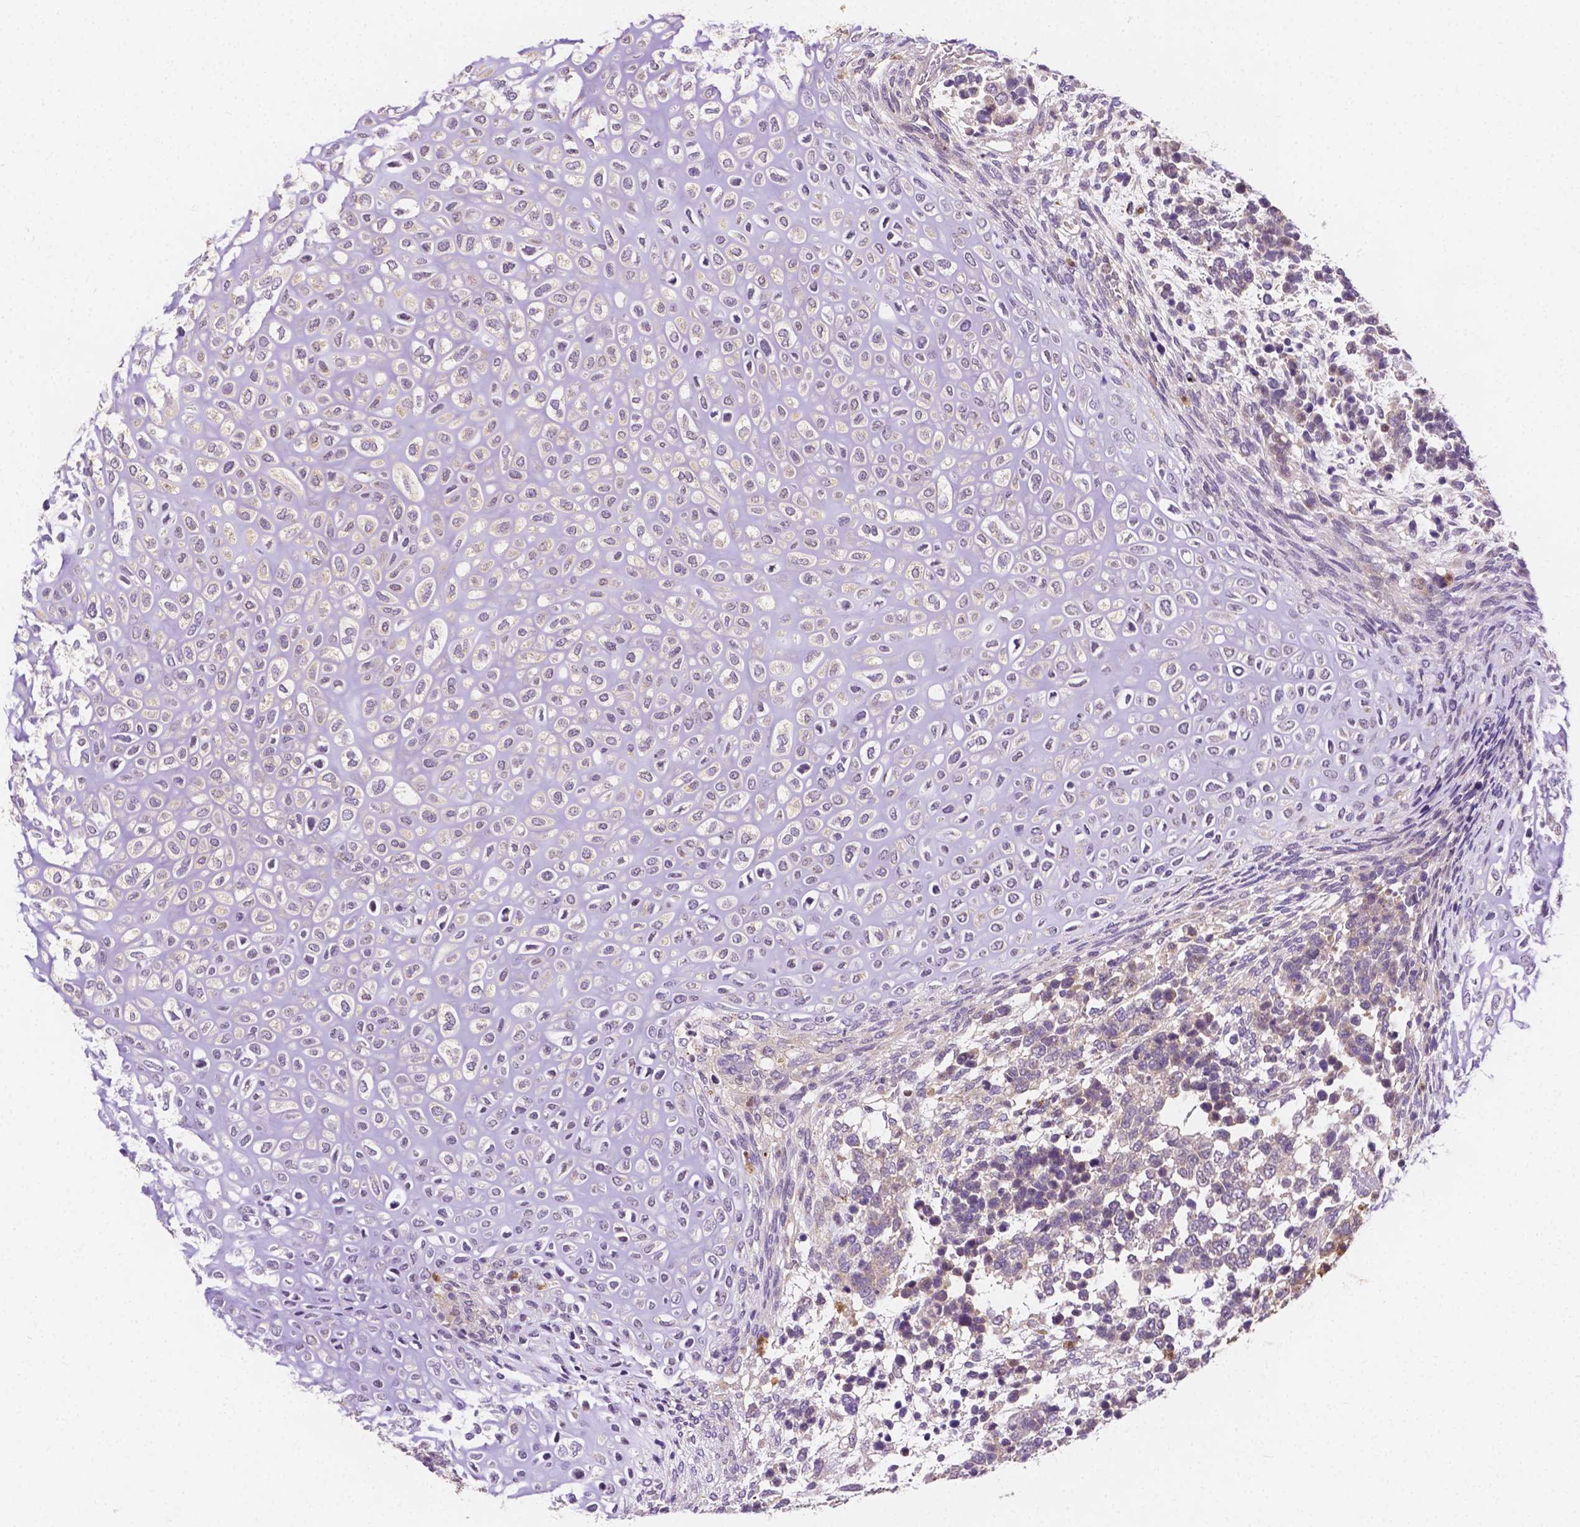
{"staining": {"intensity": "negative", "quantity": "none", "location": "none"}, "tissue": "testis cancer", "cell_type": "Tumor cells", "image_type": "cancer", "snomed": [{"axis": "morphology", "description": "Carcinoma, Embryonal, NOS"}, {"axis": "topography", "description": "Testis"}], "caption": "This image is of embryonal carcinoma (testis) stained with immunohistochemistry (IHC) to label a protein in brown with the nuclei are counter-stained blue. There is no expression in tumor cells.", "gene": "ZNRD2", "patient": {"sex": "male", "age": 23}}